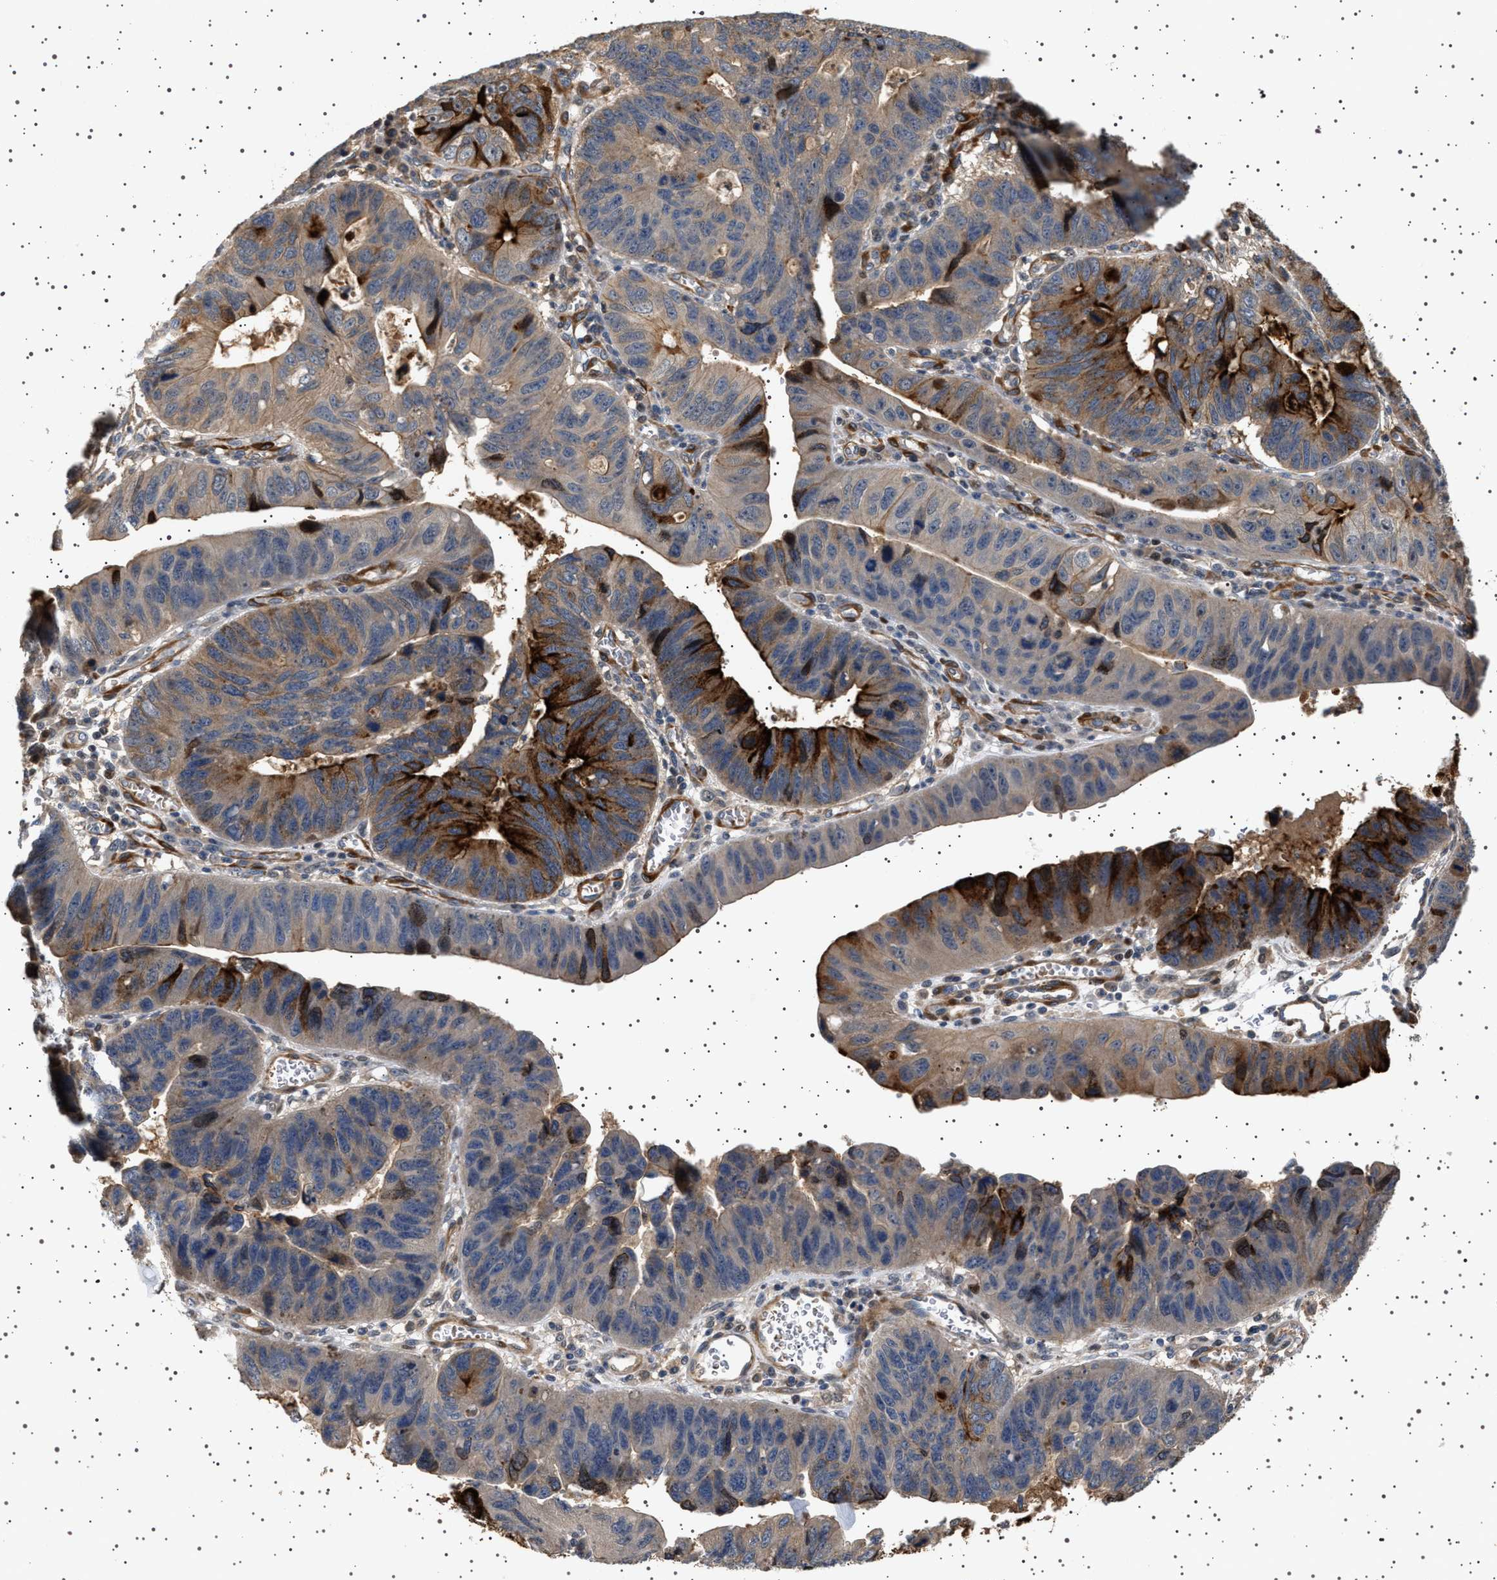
{"staining": {"intensity": "strong", "quantity": "25%-75%", "location": "cytoplasmic/membranous"}, "tissue": "stomach cancer", "cell_type": "Tumor cells", "image_type": "cancer", "snomed": [{"axis": "morphology", "description": "Adenocarcinoma, NOS"}, {"axis": "topography", "description": "Stomach"}], "caption": "This micrograph displays immunohistochemistry (IHC) staining of stomach cancer (adenocarcinoma), with high strong cytoplasmic/membranous expression in about 25%-75% of tumor cells.", "gene": "GUCY1B1", "patient": {"sex": "male", "age": 59}}